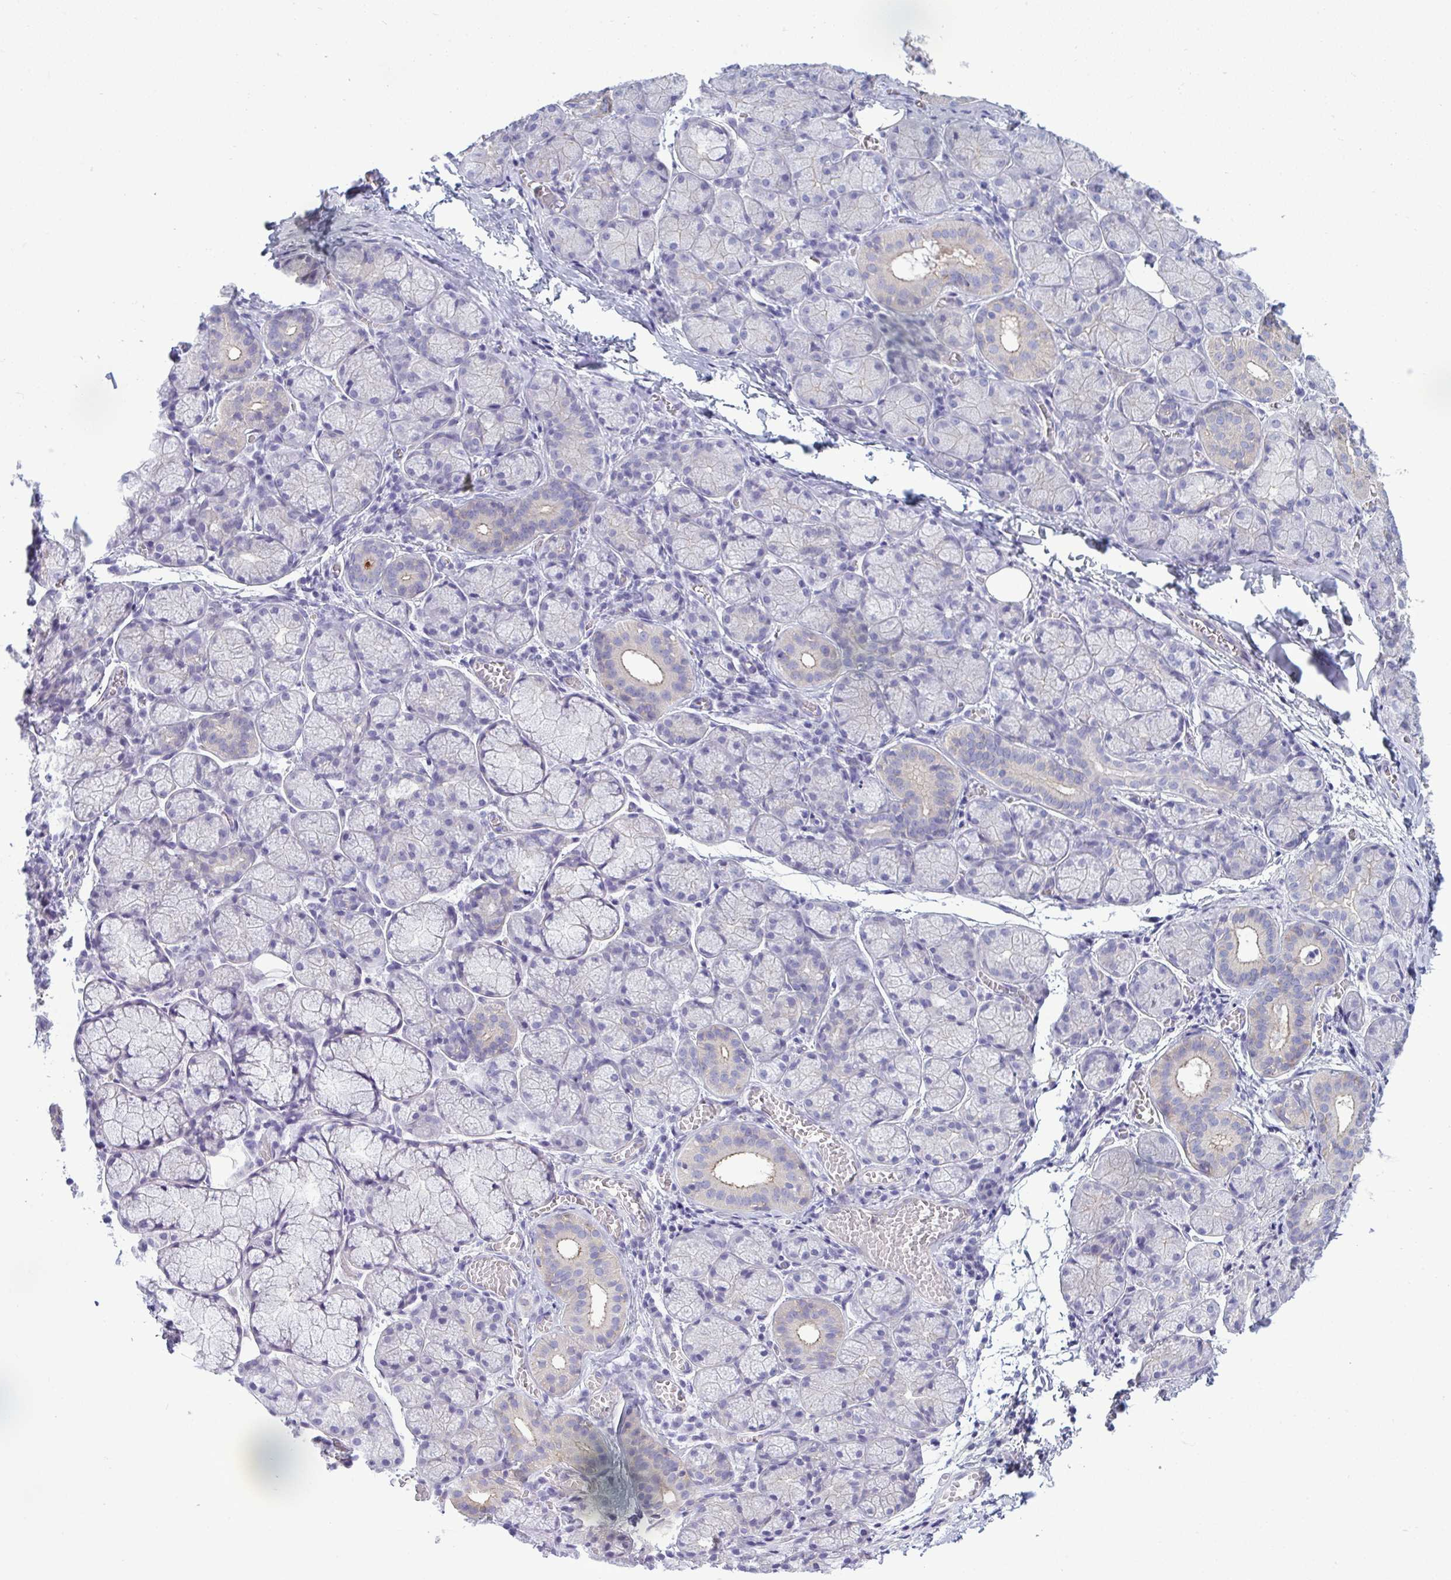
{"staining": {"intensity": "weak", "quantity": "<25%", "location": "cytoplasmic/membranous"}, "tissue": "salivary gland", "cell_type": "Glandular cells", "image_type": "normal", "snomed": [{"axis": "morphology", "description": "Normal tissue, NOS"}, {"axis": "topography", "description": "Salivary gland"}], "caption": "Glandular cells show no significant protein positivity in unremarkable salivary gland. The staining was performed using DAB to visualize the protein expression in brown, while the nuclei were stained in blue with hematoxylin (Magnification: 20x).", "gene": "MYH10", "patient": {"sex": "female", "age": 24}}